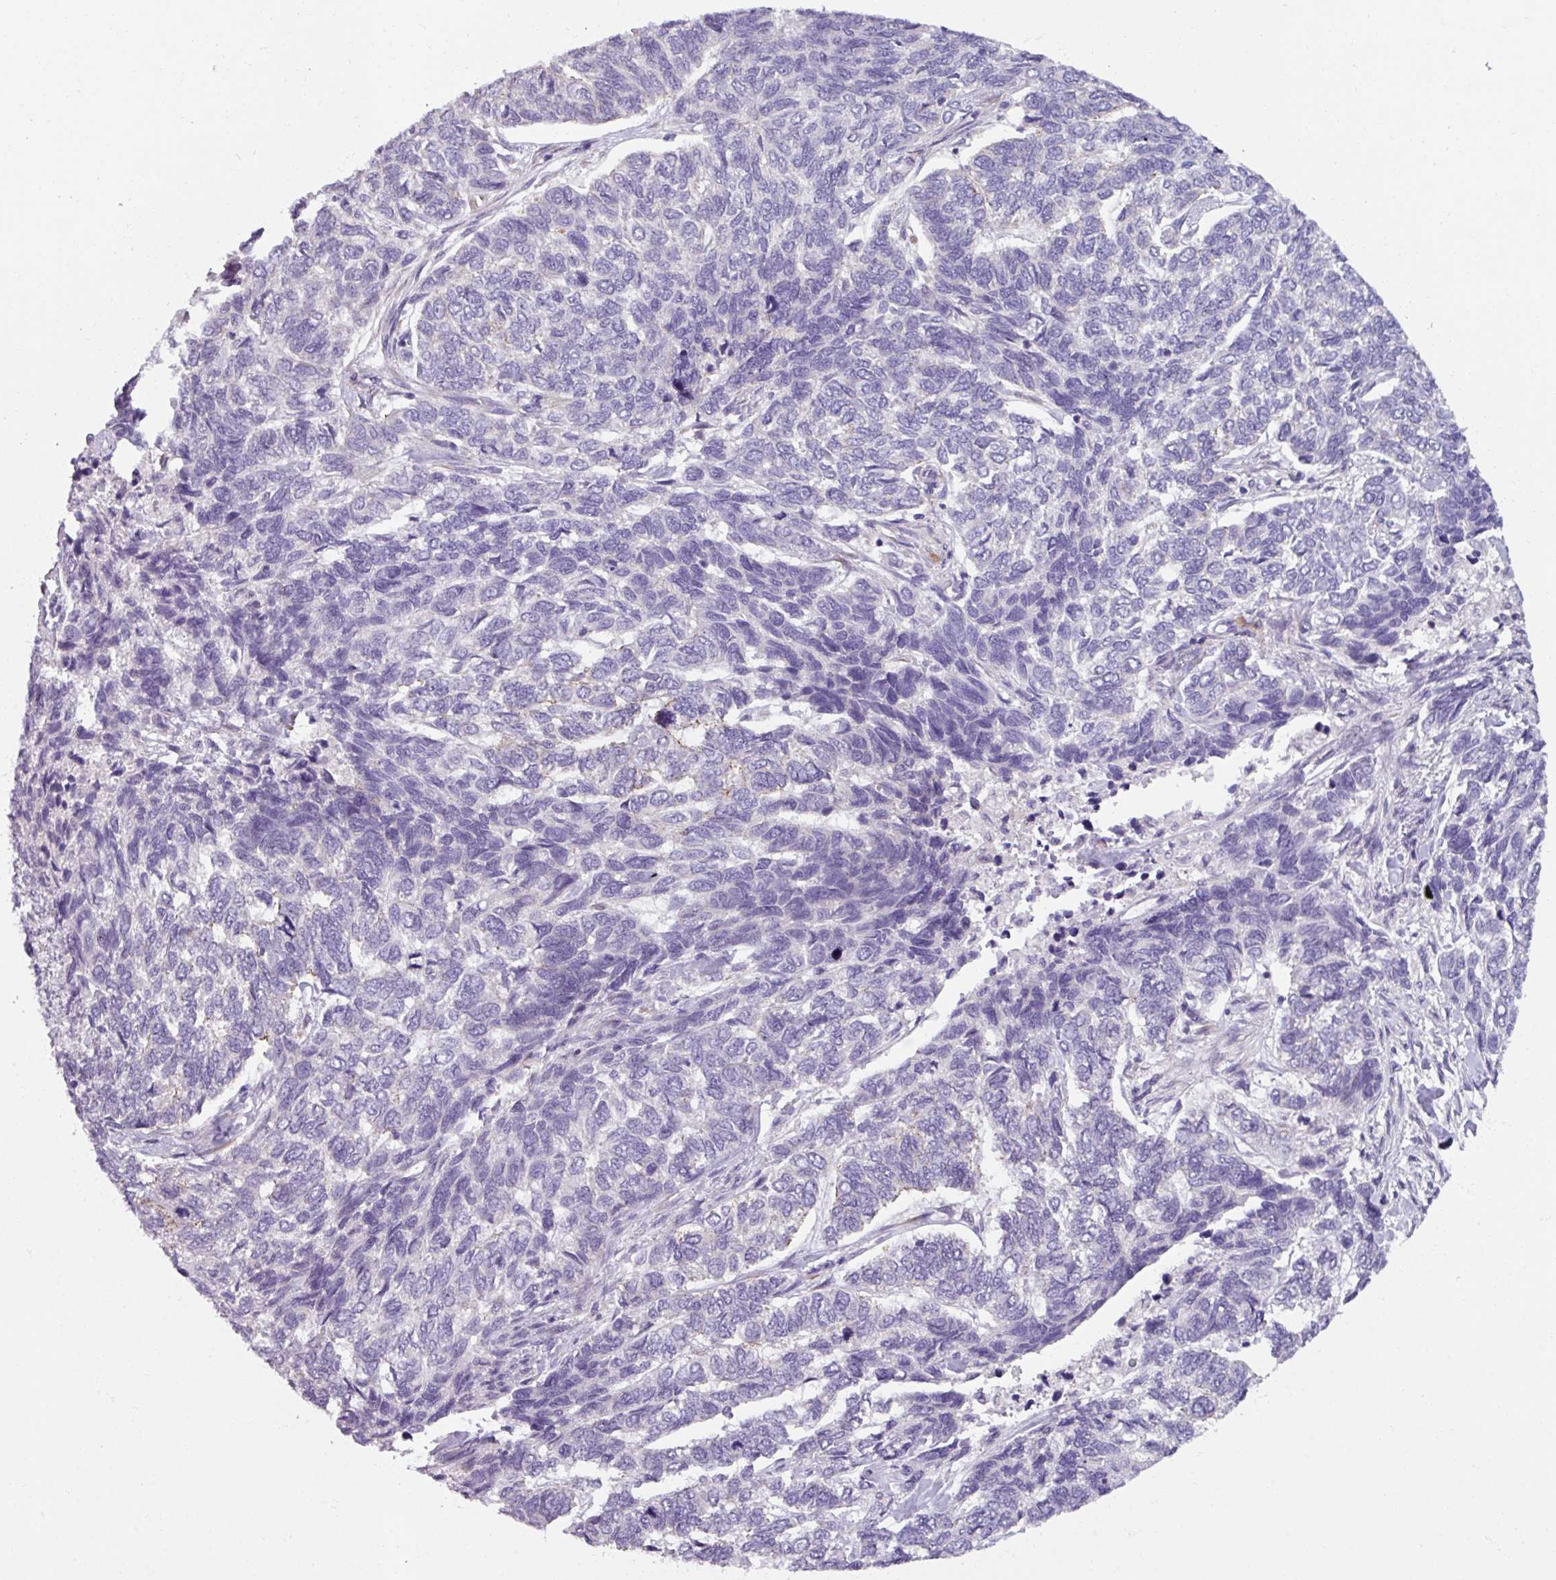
{"staining": {"intensity": "negative", "quantity": "none", "location": "none"}, "tissue": "skin cancer", "cell_type": "Tumor cells", "image_type": "cancer", "snomed": [{"axis": "morphology", "description": "Basal cell carcinoma"}, {"axis": "topography", "description": "Skin"}], "caption": "The immunohistochemistry photomicrograph has no significant positivity in tumor cells of skin basal cell carcinoma tissue.", "gene": "SMIM11", "patient": {"sex": "female", "age": 65}}